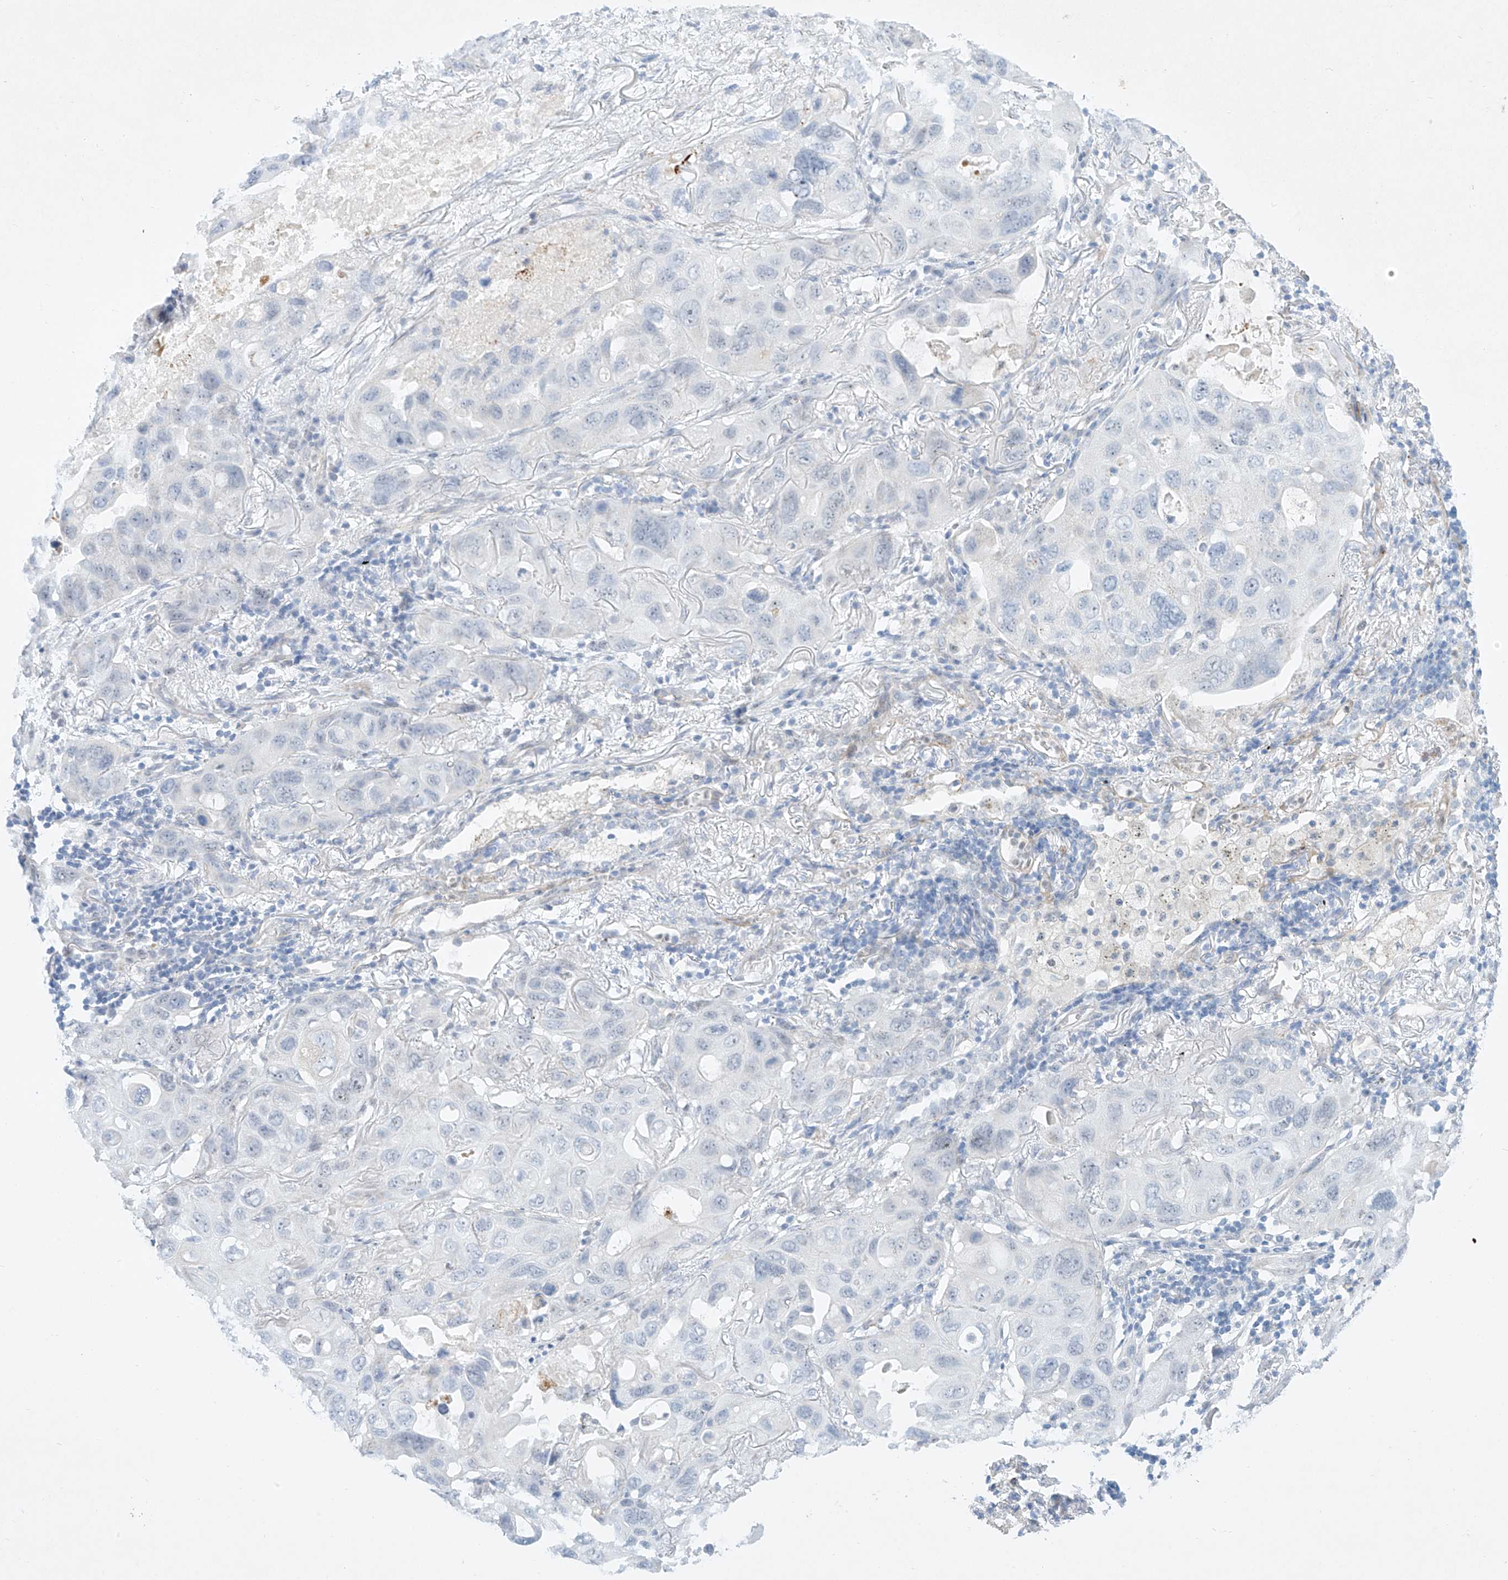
{"staining": {"intensity": "negative", "quantity": "none", "location": "none"}, "tissue": "lung cancer", "cell_type": "Tumor cells", "image_type": "cancer", "snomed": [{"axis": "morphology", "description": "Squamous cell carcinoma, NOS"}, {"axis": "topography", "description": "Lung"}], "caption": "Immunohistochemistry histopathology image of neoplastic tissue: lung cancer stained with DAB (3,3'-diaminobenzidine) shows no significant protein expression in tumor cells.", "gene": "REEP2", "patient": {"sex": "female", "age": 73}}